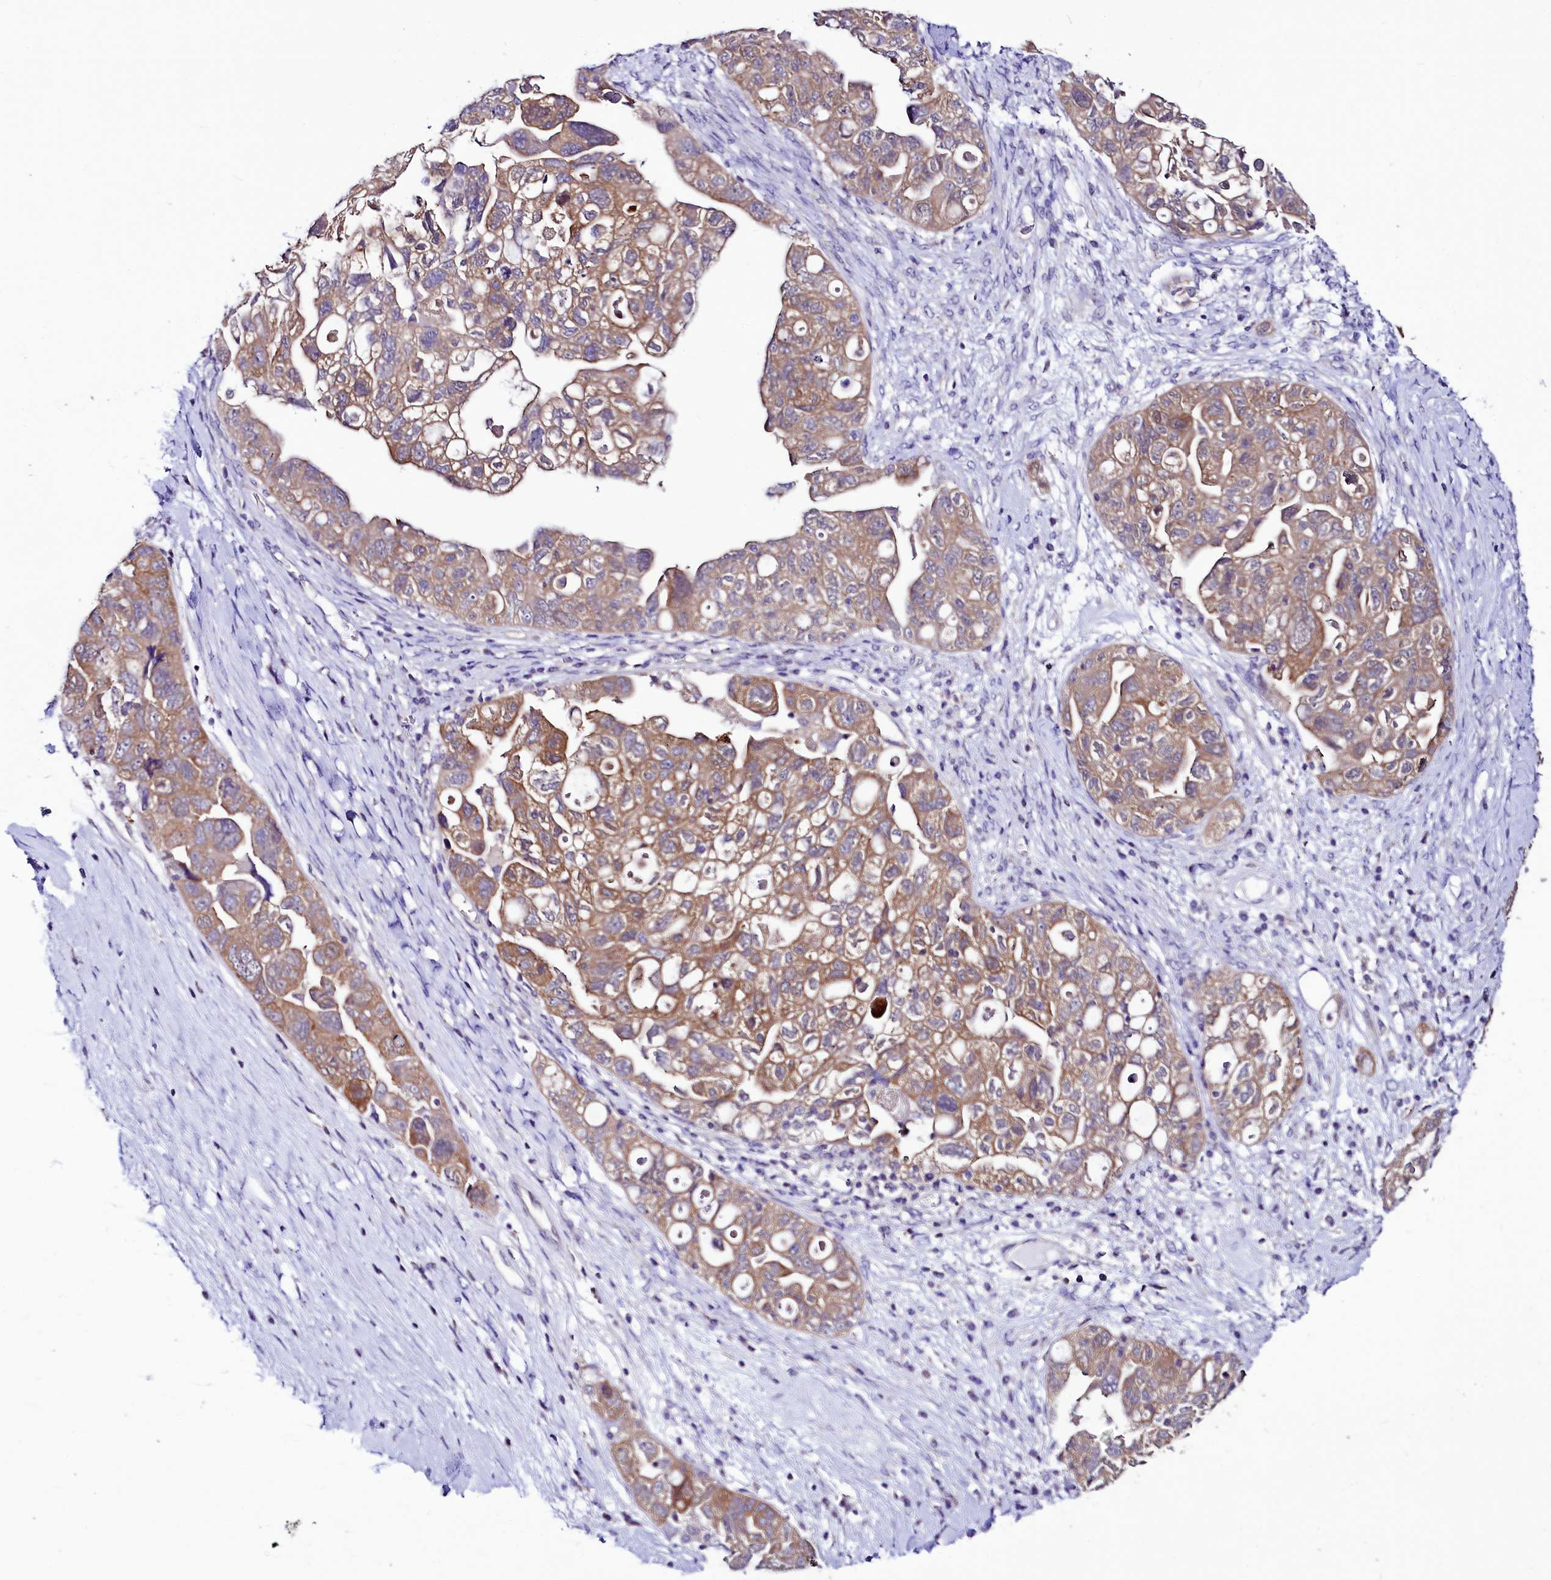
{"staining": {"intensity": "moderate", "quantity": ">75%", "location": "cytoplasmic/membranous"}, "tissue": "ovarian cancer", "cell_type": "Tumor cells", "image_type": "cancer", "snomed": [{"axis": "morphology", "description": "Carcinoma, NOS"}, {"axis": "morphology", "description": "Cystadenocarcinoma, serous, NOS"}, {"axis": "topography", "description": "Ovary"}], "caption": "Immunohistochemical staining of human carcinoma (ovarian) shows medium levels of moderate cytoplasmic/membranous positivity in approximately >75% of tumor cells.", "gene": "ABHD5", "patient": {"sex": "female", "age": 69}}